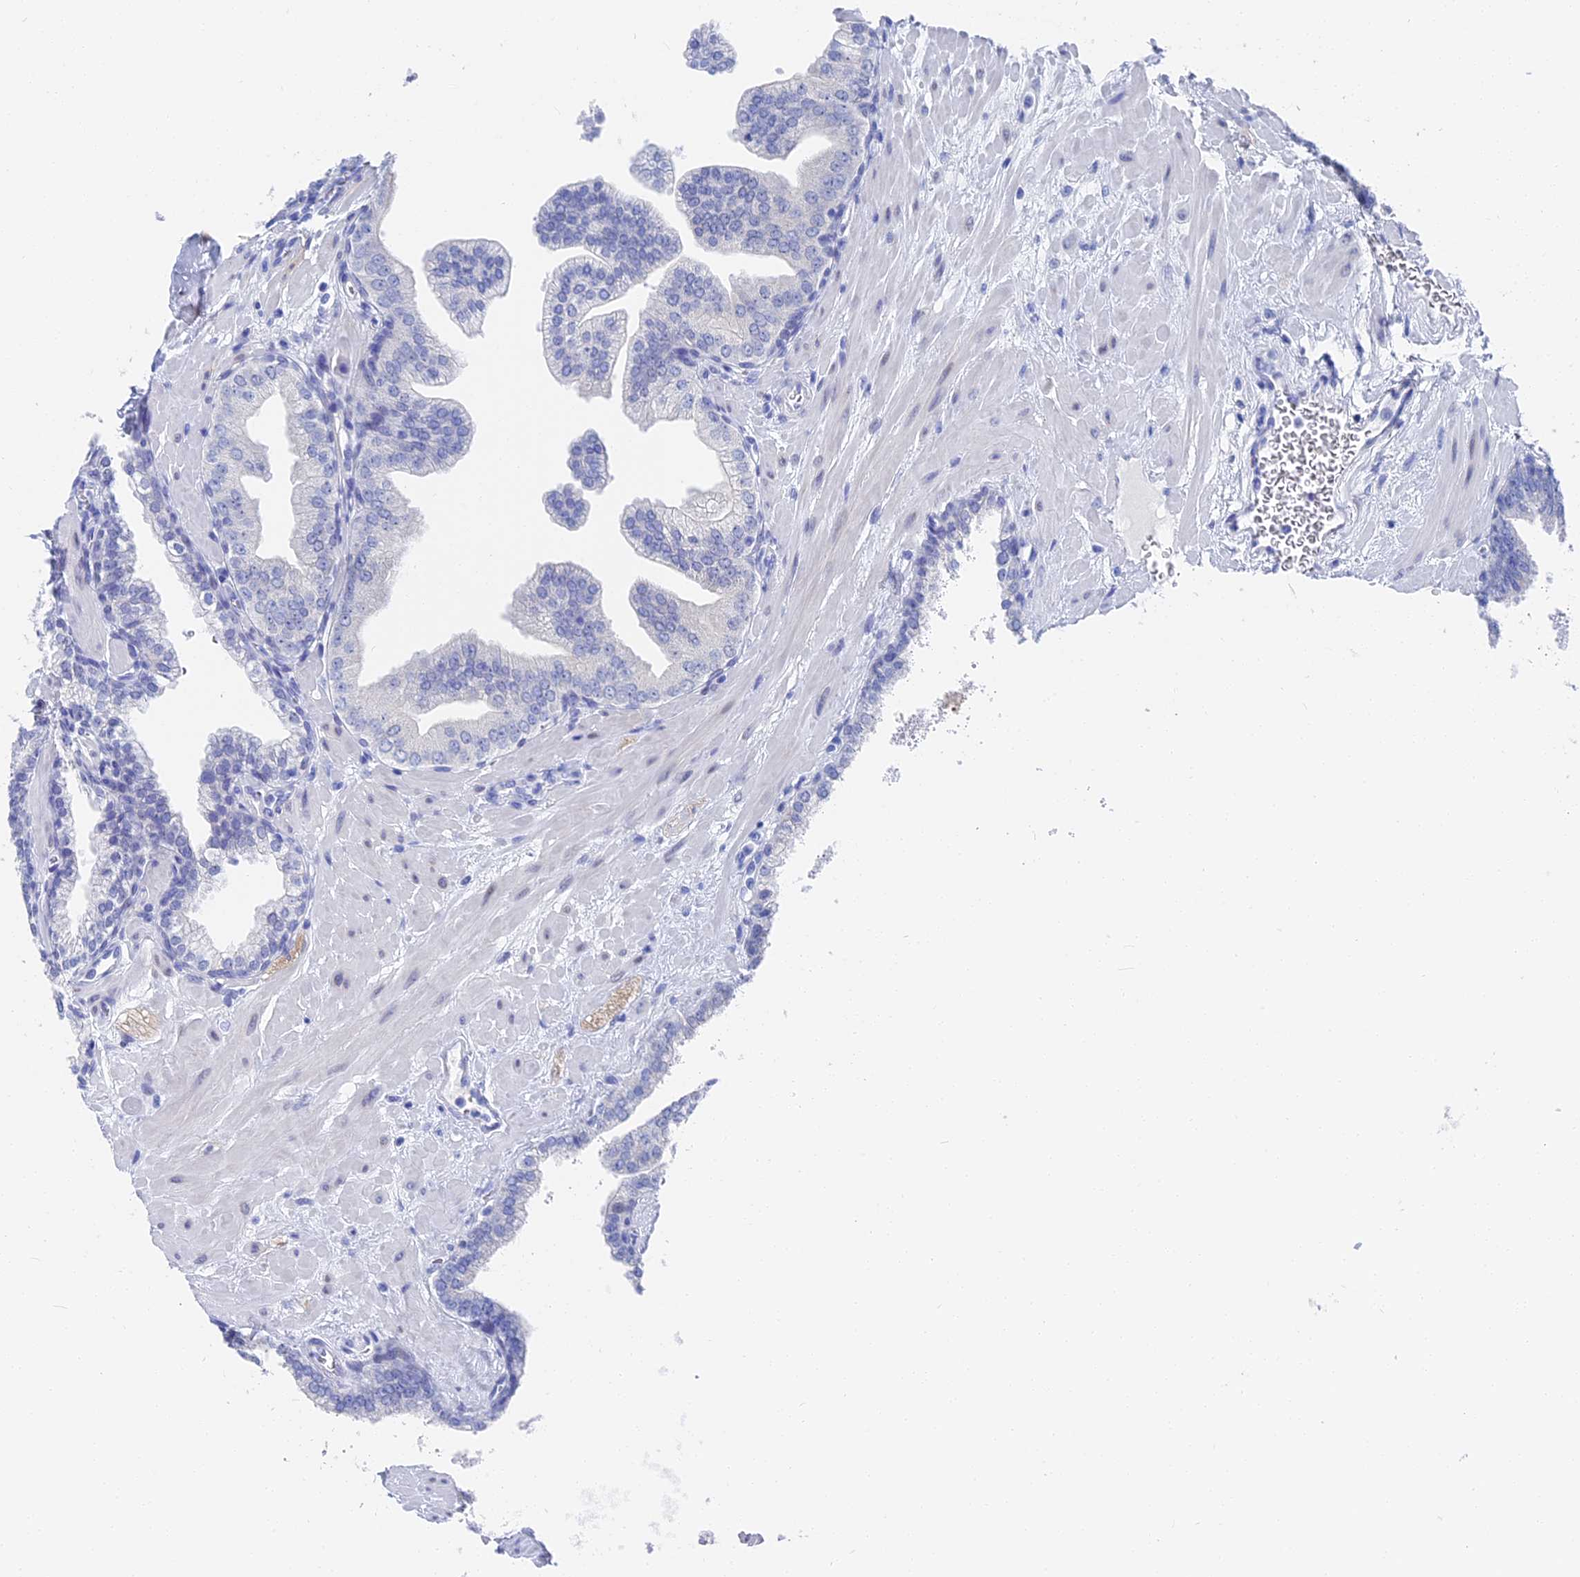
{"staining": {"intensity": "negative", "quantity": "none", "location": "none"}, "tissue": "prostate", "cell_type": "Glandular cells", "image_type": "normal", "snomed": [{"axis": "morphology", "description": "Normal tissue, NOS"}, {"axis": "topography", "description": "Prostate"}], "caption": "Histopathology image shows no significant protein staining in glandular cells of unremarkable prostate.", "gene": "VPS33B", "patient": {"sex": "male", "age": 60}}